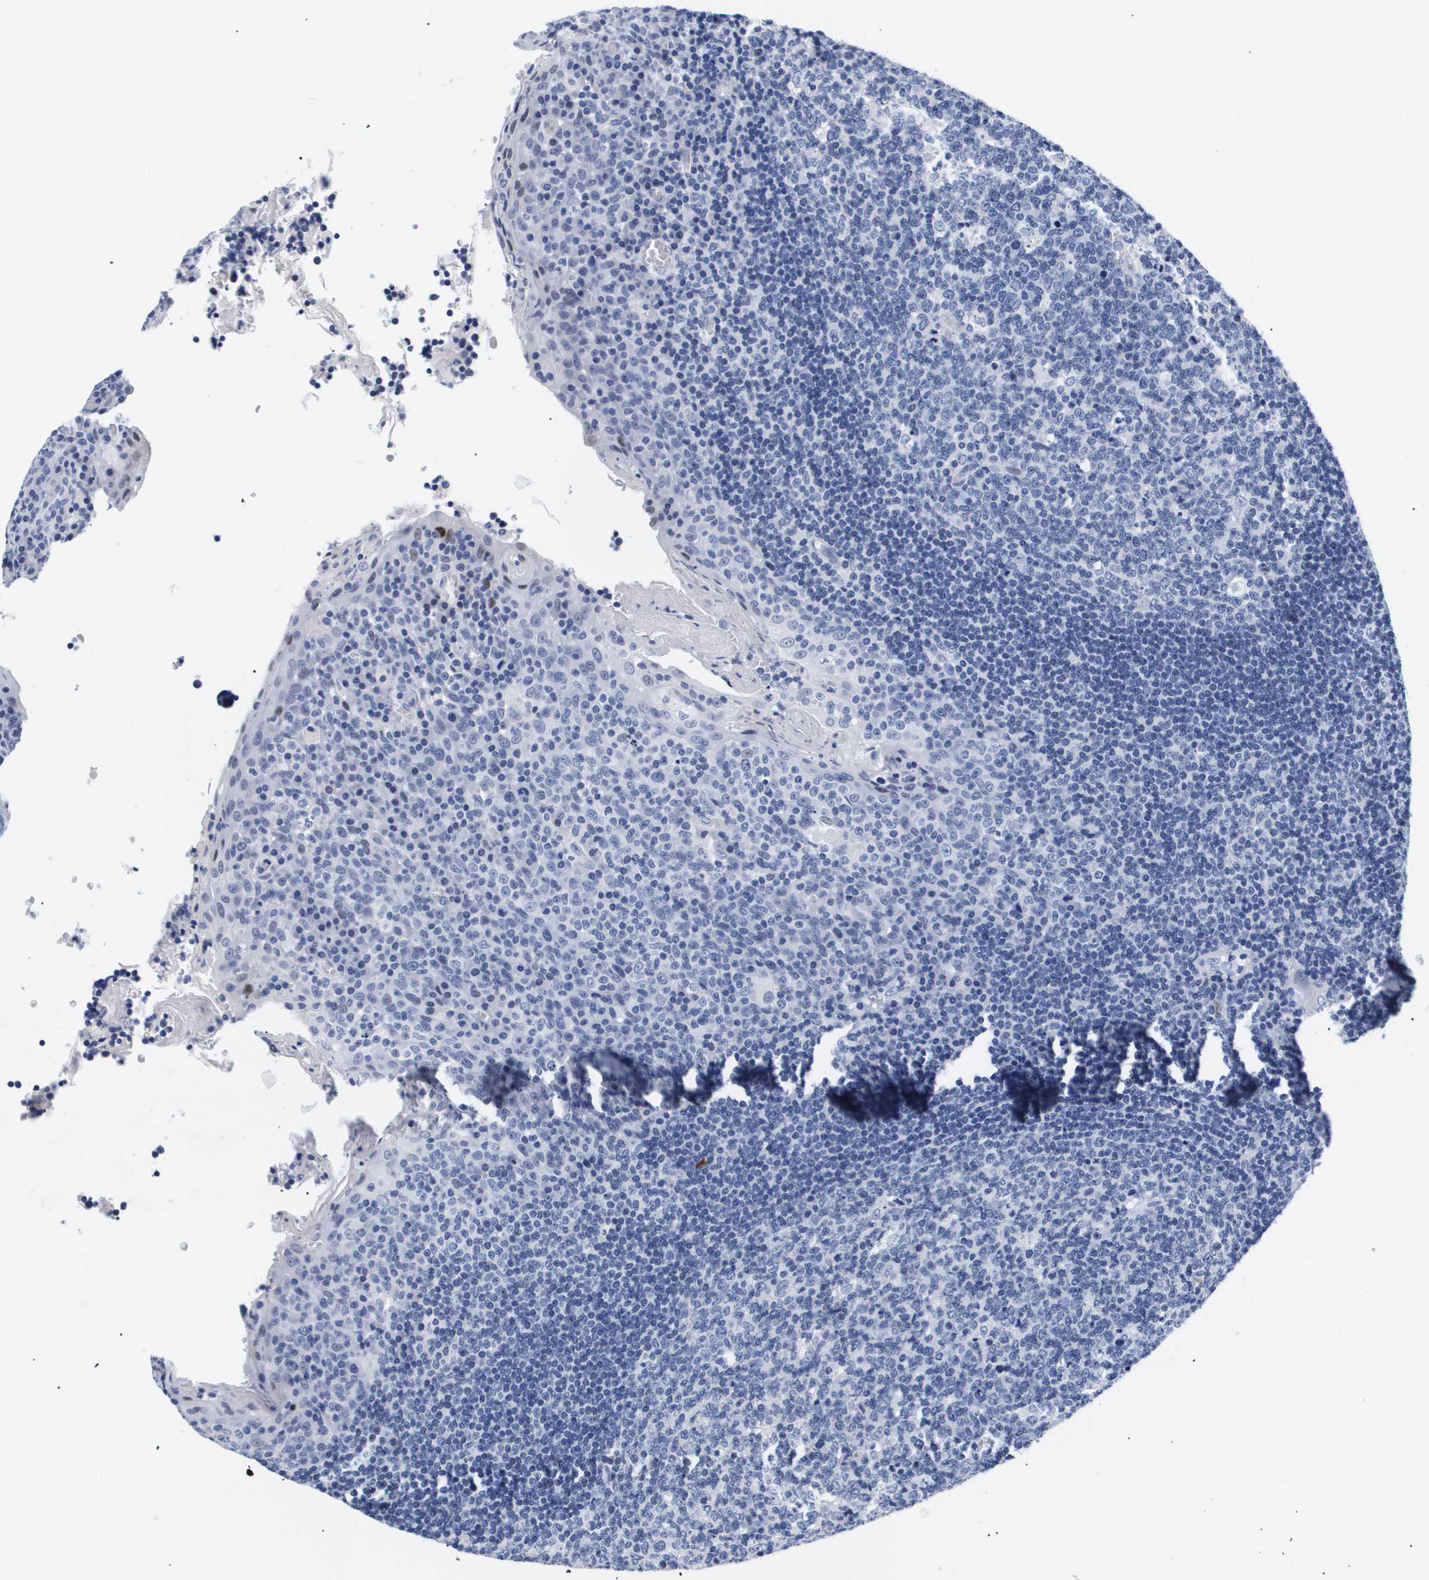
{"staining": {"intensity": "negative", "quantity": "none", "location": "none"}, "tissue": "tonsil", "cell_type": "Germinal center cells", "image_type": "normal", "snomed": [{"axis": "morphology", "description": "Normal tissue, NOS"}, {"axis": "topography", "description": "Tonsil"}], "caption": "High power microscopy micrograph of an IHC image of benign tonsil, revealing no significant expression in germinal center cells.", "gene": "SHD", "patient": {"sex": "male", "age": 17}}